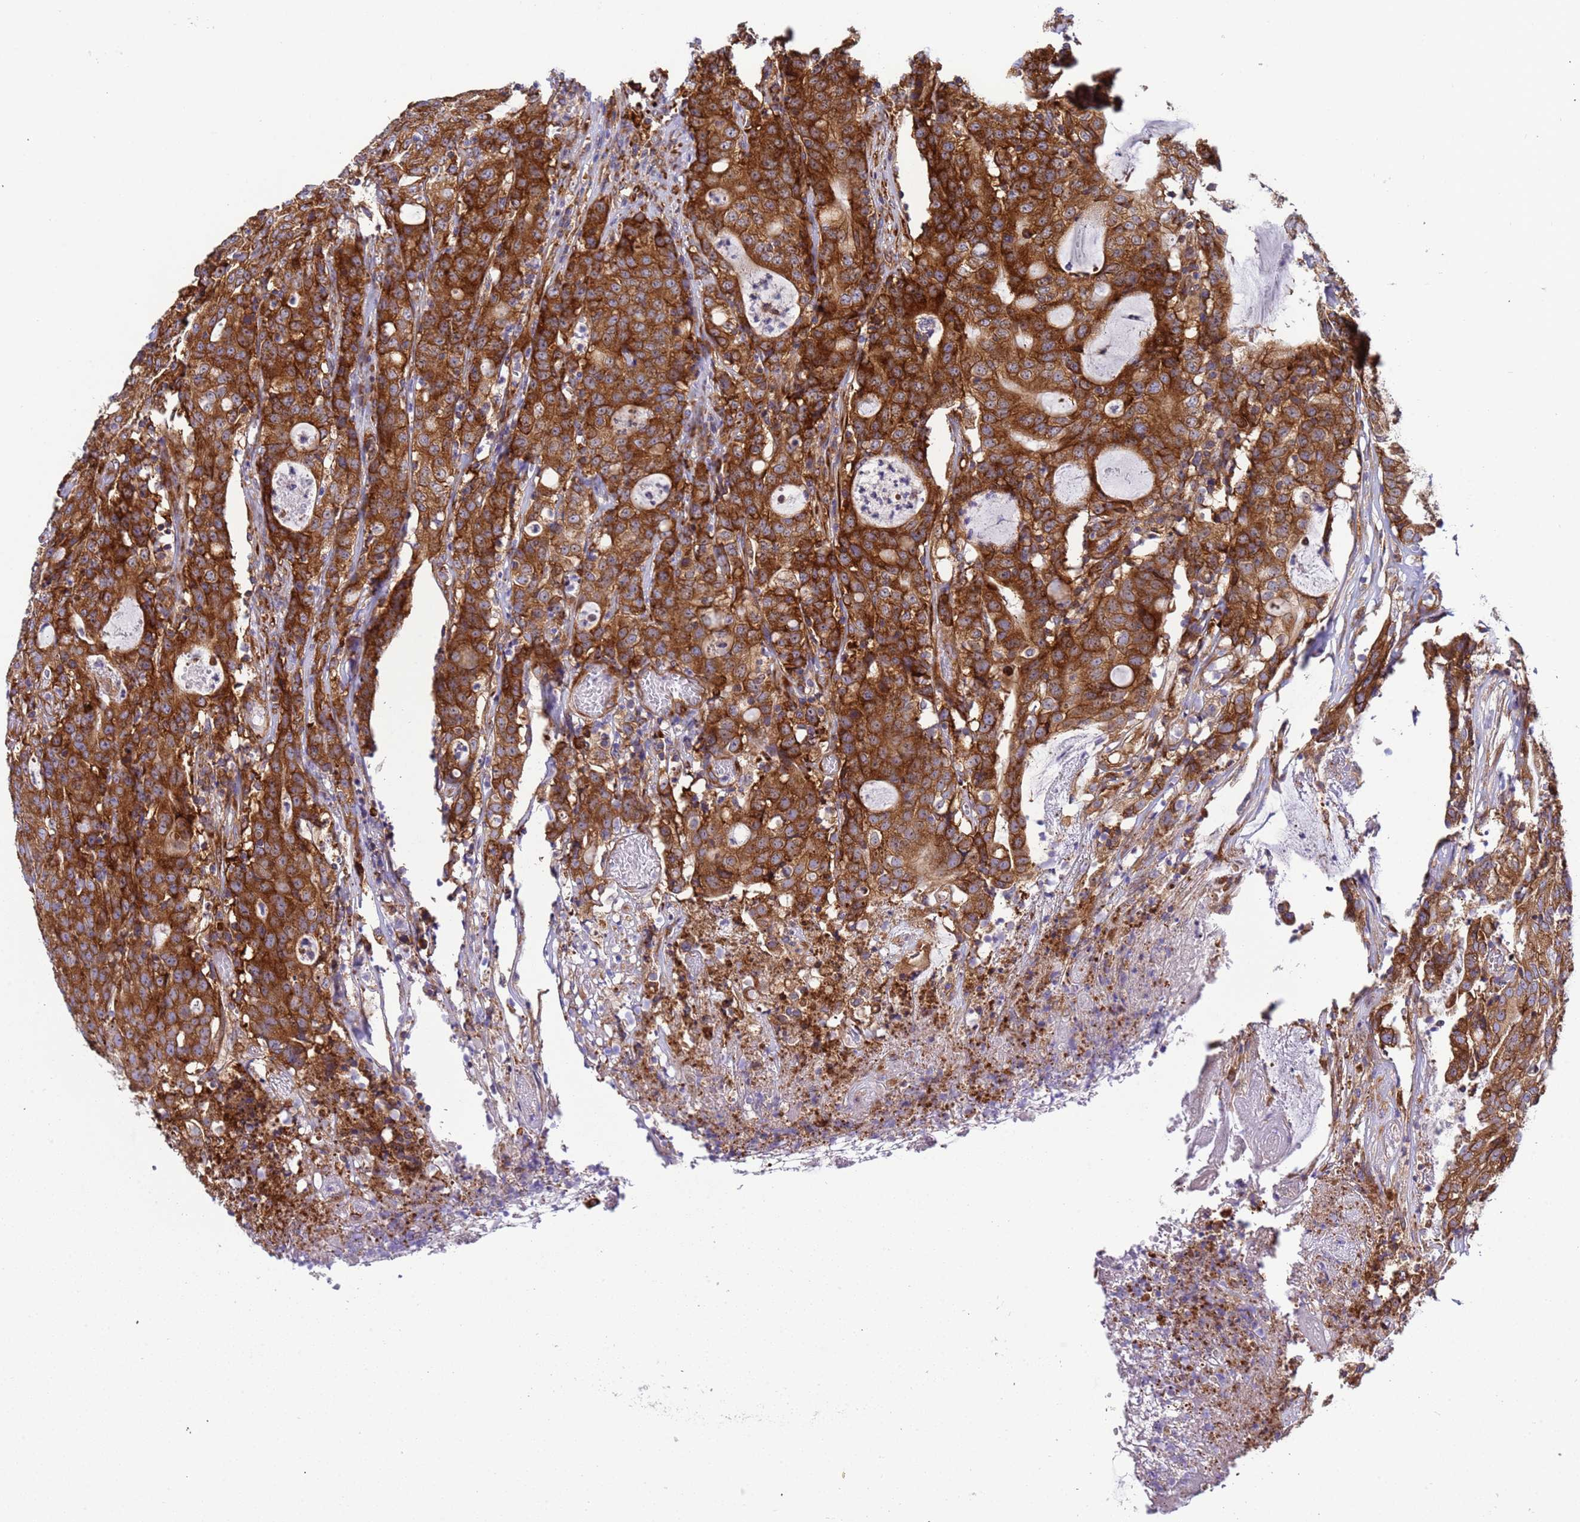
{"staining": {"intensity": "strong", "quantity": ">75%", "location": "cytoplasmic/membranous"}, "tissue": "colorectal cancer", "cell_type": "Tumor cells", "image_type": "cancer", "snomed": [{"axis": "morphology", "description": "Adenocarcinoma, NOS"}, {"axis": "topography", "description": "Colon"}], "caption": "Adenocarcinoma (colorectal) tissue demonstrates strong cytoplasmic/membranous staining in about >75% of tumor cells The staining was performed using DAB, with brown indicating positive protein expression. Nuclei are stained blue with hematoxylin.", "gene": "RPL36", "patient": {"sex": "male", "age": 83}}